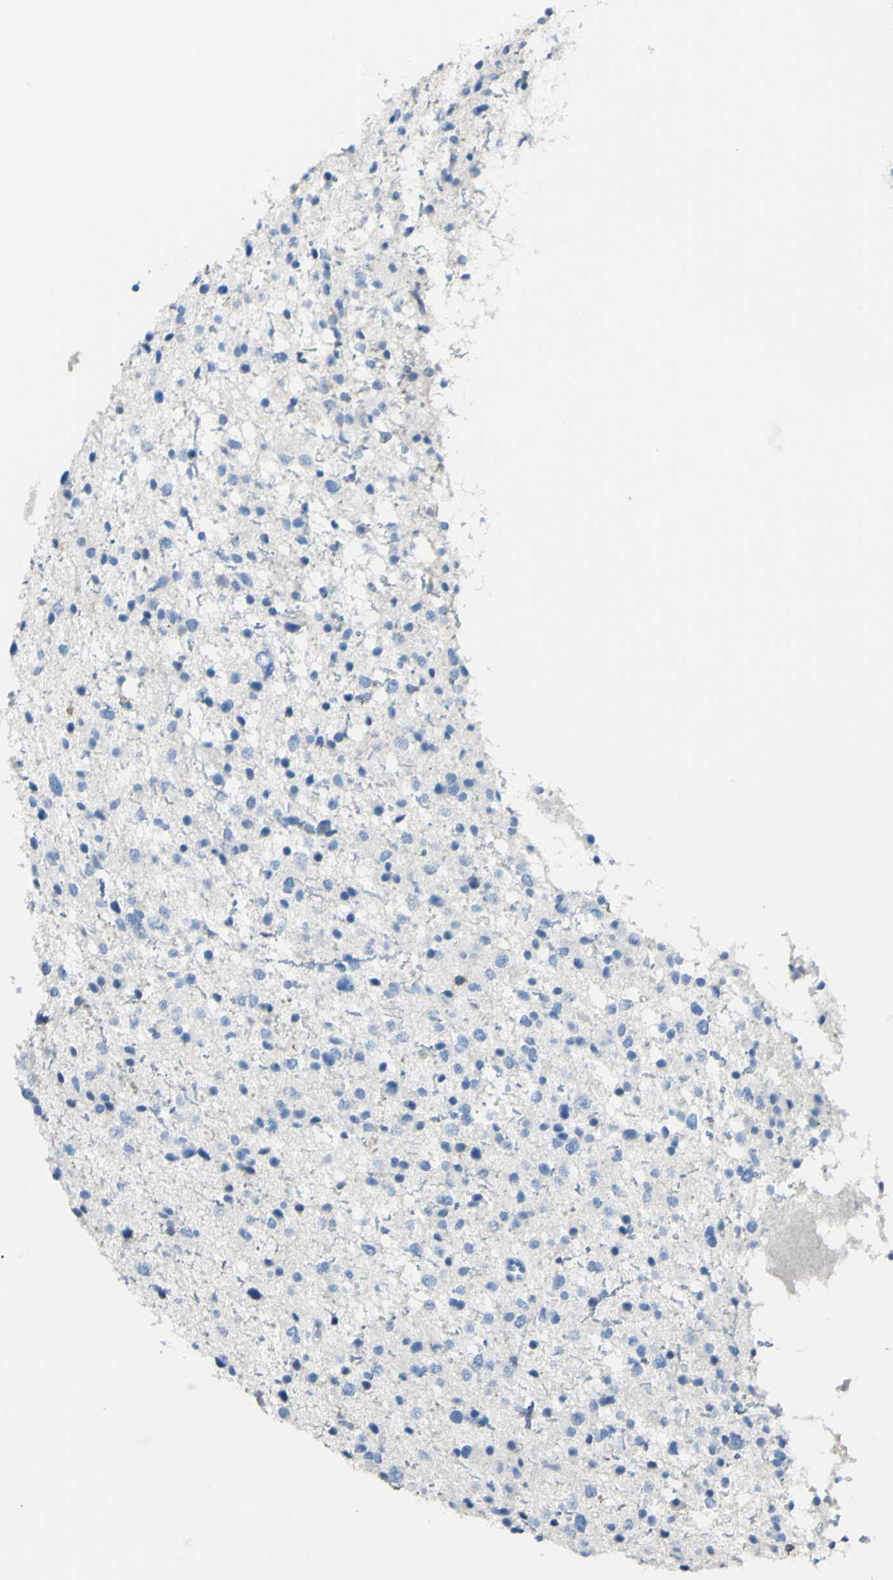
{"staining": {"intensity": "negative", "quantity": "none", "location": "none"}, "tissue": "glioma", "cell_type": "Tumor cells", "image_type": "cancer", "snomed": [{"axis": "morphology", "description": "Glioma, malignant, Low grade"}, {"axis": "topography", "description": "Brain"}], "caption": "An immunohistochemistry (IHC) micrograph of malignant glioma (low-grade) is shown. There is no staining in tumor cells of malignant glioma (low-grade).", "gene": "FOLH1", "patient": {"sex": "female", "age": 37}}